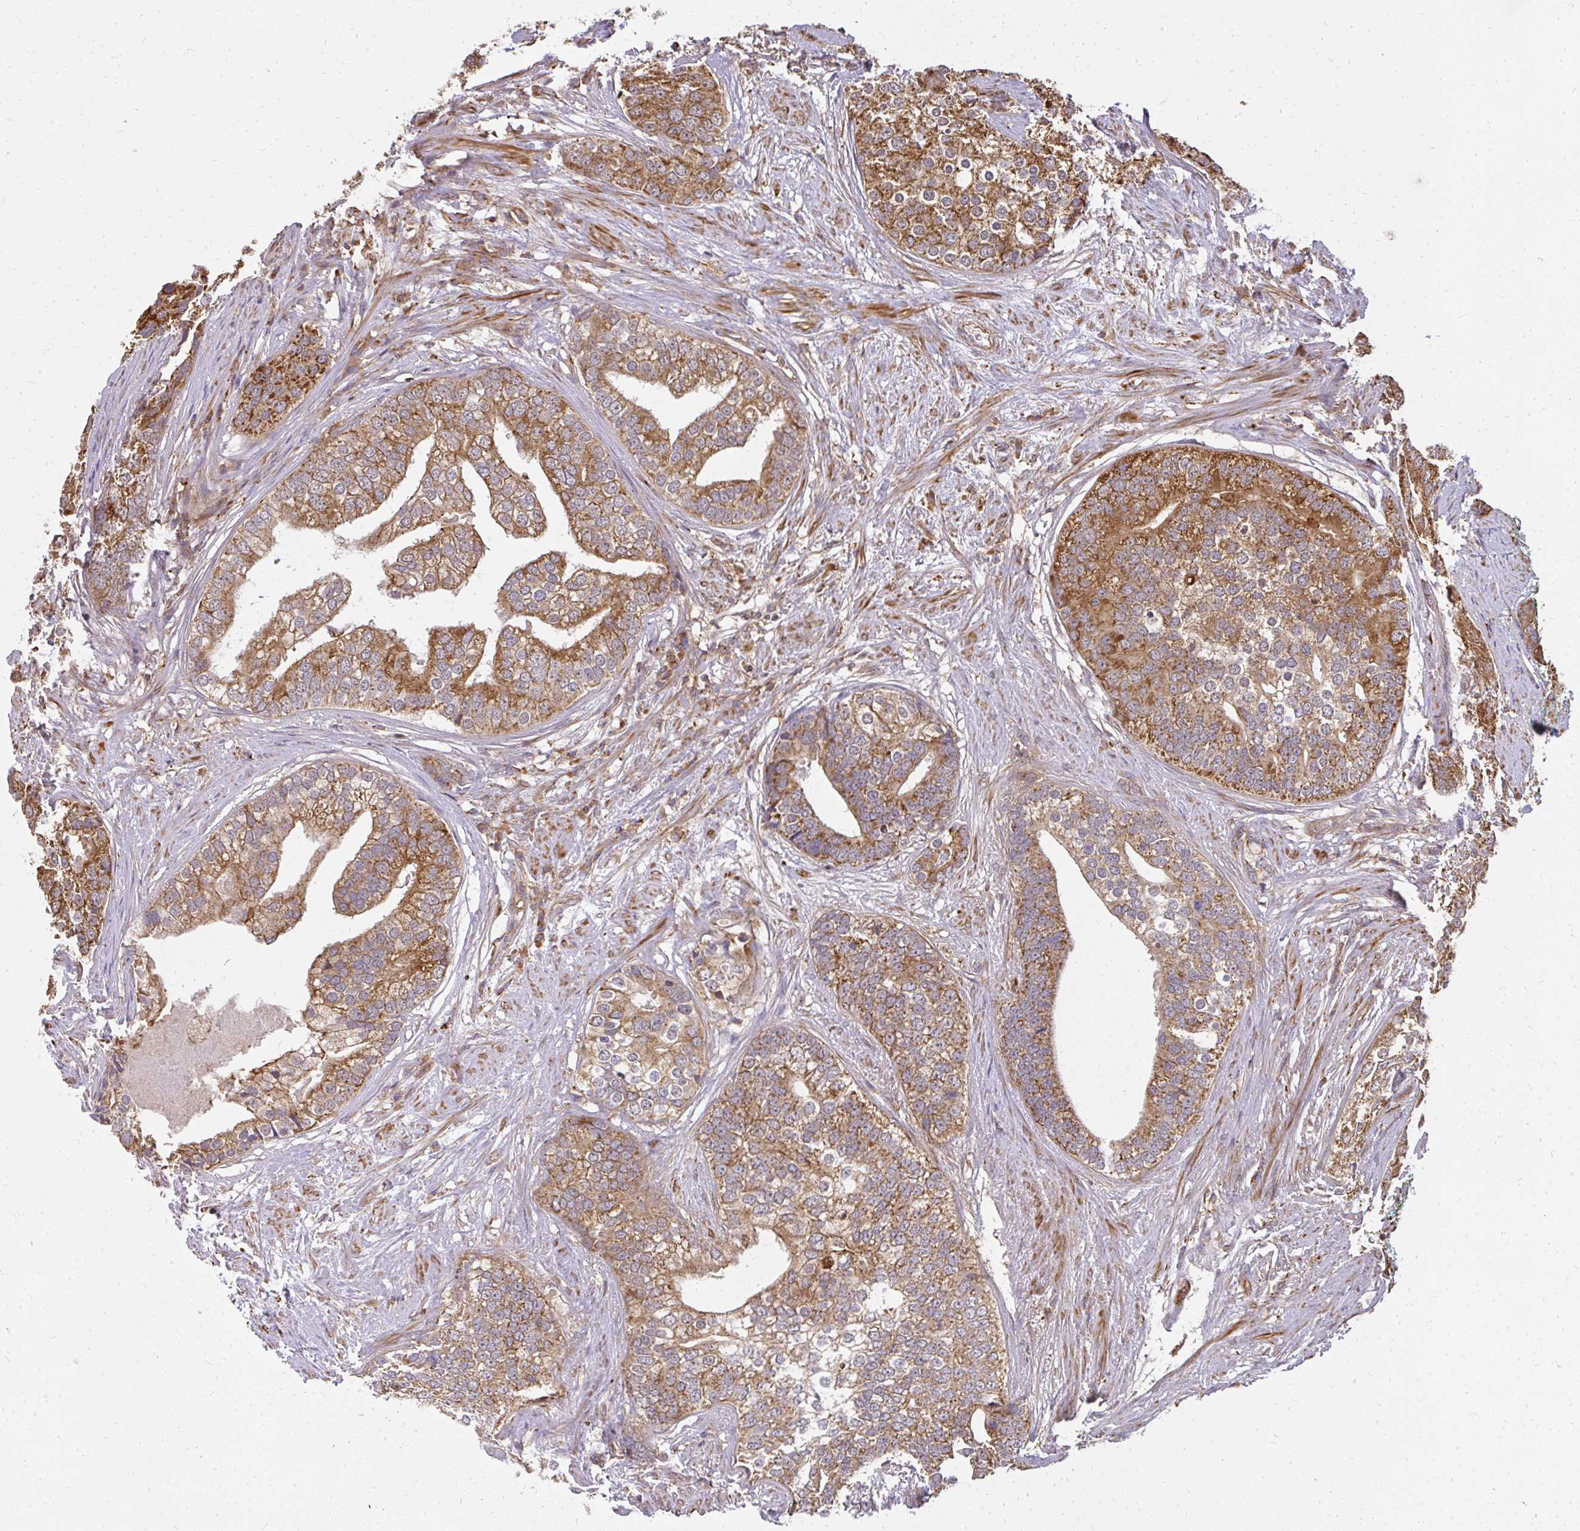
{"staining": {"intensity": "moderate", "quantity": ">75%", "location": "cytoplasmic/membranous"}, "tissue": "prostate cancer", "cell_type": "Tumor cells", "image_type": "cancer", "snomed": [{"axis": "morphology", "description": "Adenocarcinoma, High grade"}, {"axis": "topography", "description": "Prostate"}], "caption": "High-grade adenocarcinoma (prostate) was stained to show a protein in brown. There is medium levels of moderate cytoplasmic/membranous staining in about >75% of tumor cells.", "gene": "GNS", "patient": {"sex": "male", "age": 62}}